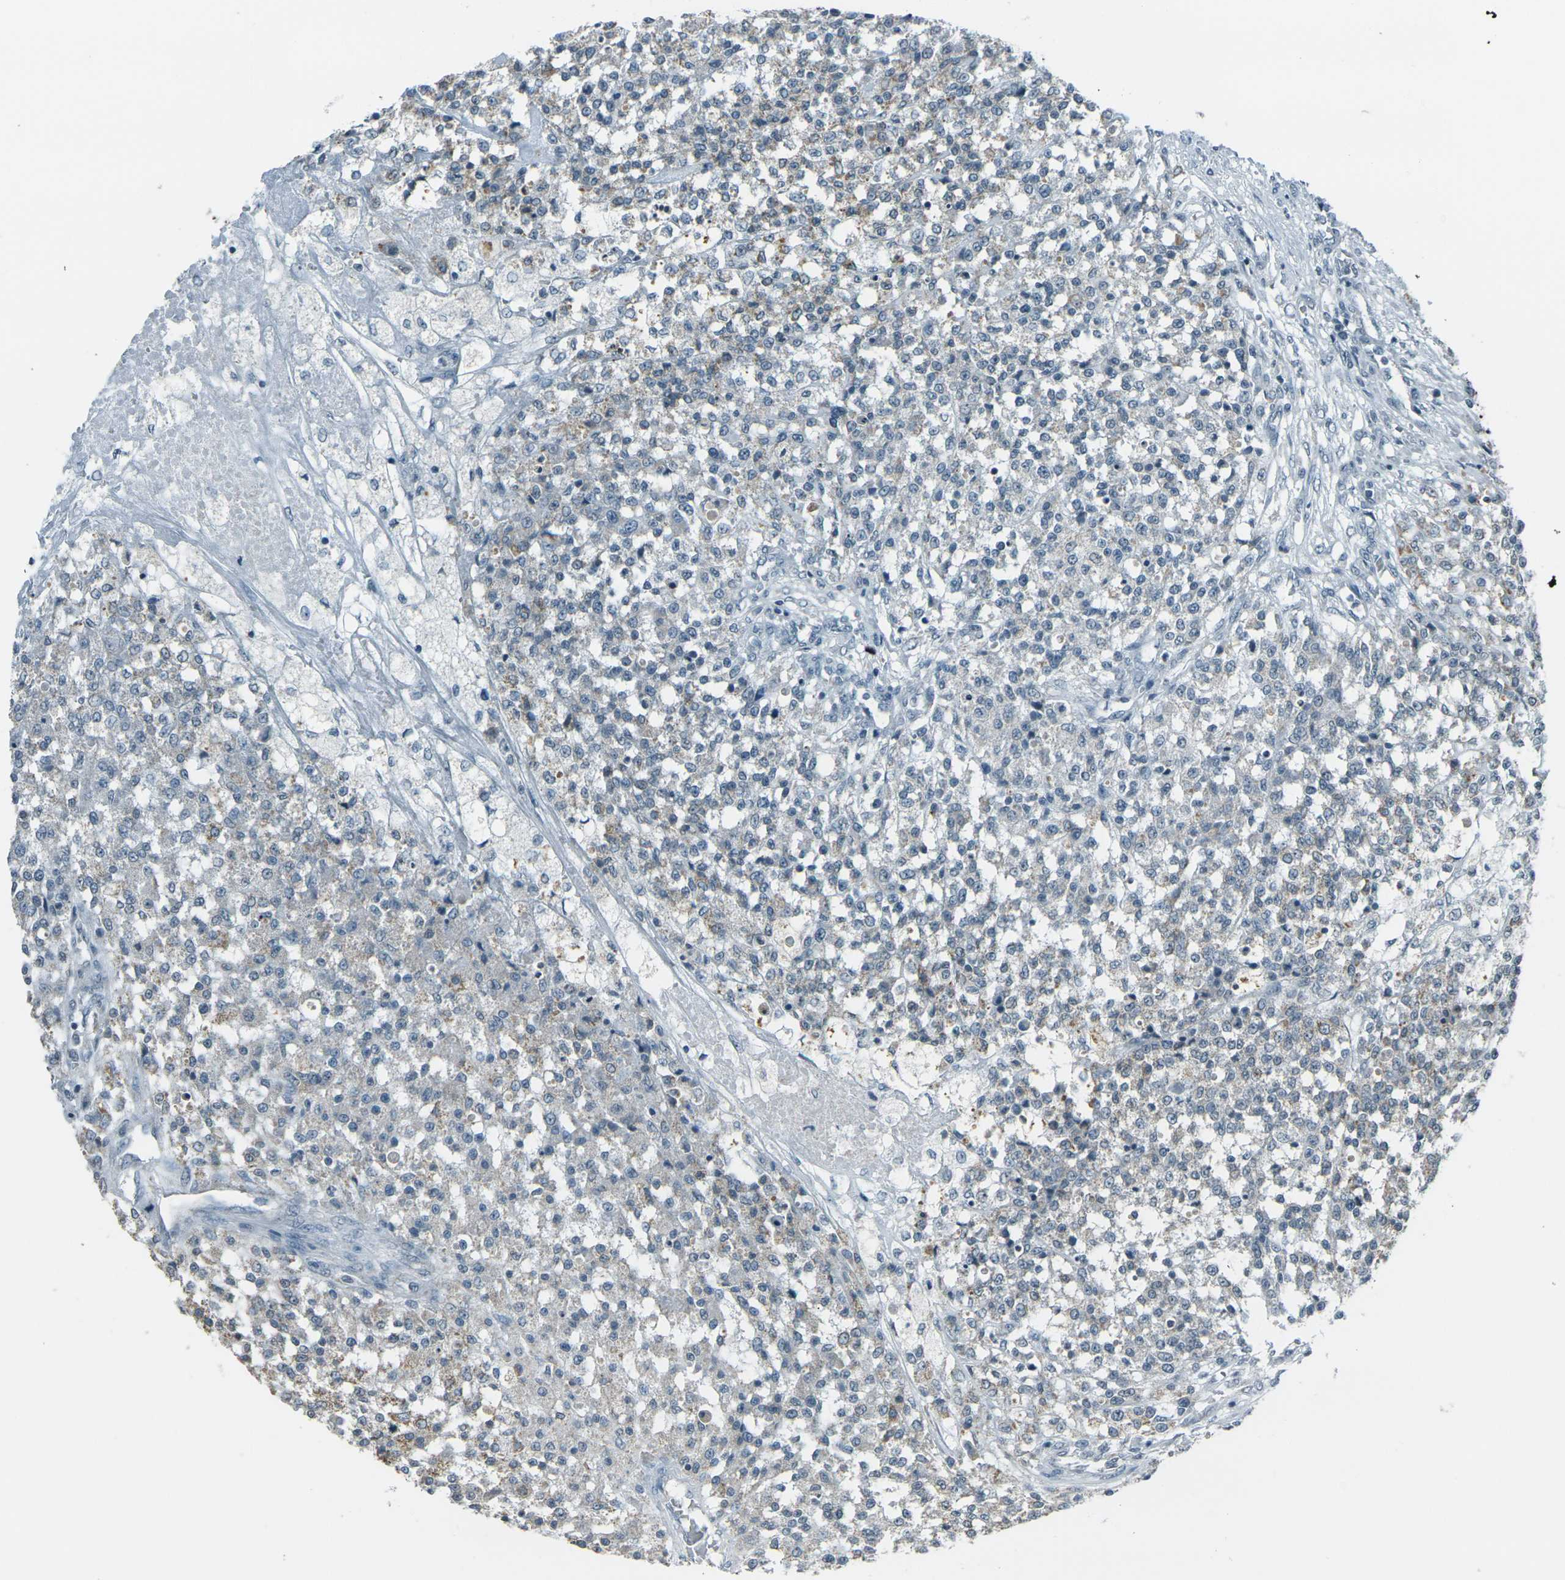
{"staining": {"intensity": "weak", "quantity": "<25%", "location": "cytoplasmic/membranous"}, "tissue": "testis cancer", "cell_type": "Tumor cells", "image_type": "cancer", "snomed": [{"axis": "morphology", "description": "Seminoma, NOS"}, {"axis": "topography", "description": "Testis"}], "caption": "High magnification brightfield microscopy of testis cancer (seminoma) stained with DAB (brown) and counterstained with hematoxylin (blue): tumor cells show no significant staining.", "gene": "H2BC1", "patient": {"sex": "male", "age": 59}}